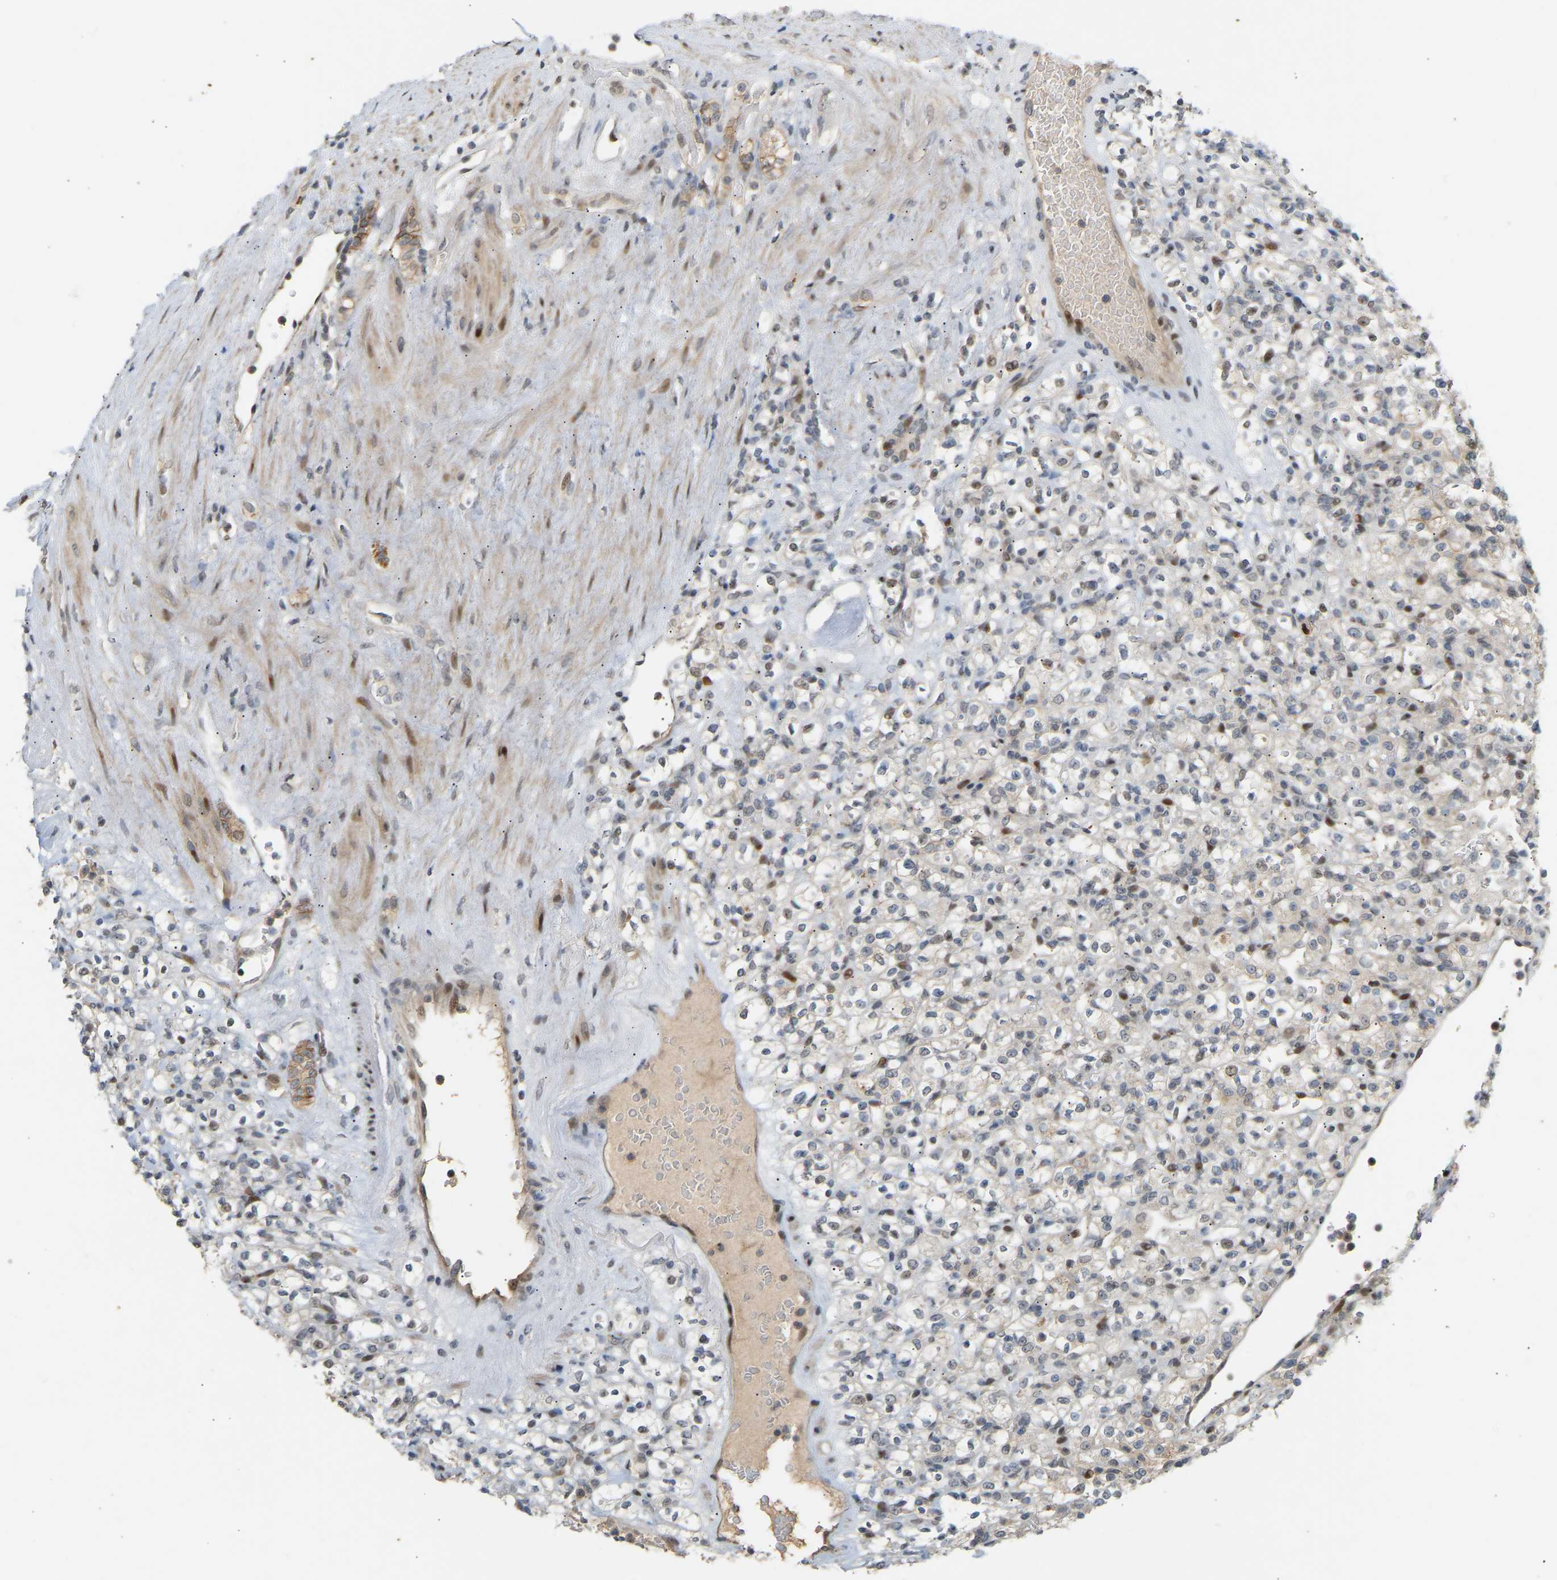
{"staining": {"intensity": "negative", "quantity": "none", "location": "none"}, "tissue": "renal cancer", "cell_type": "Tumor cells", "image_type": "cancer", "snomed": [{"axis": "morphology", "description": "Normal tissue, NOS"}, {"axis": "morphology", "description": "Adenocarcinoma, NOS"}, {"axis": "topography", "description": "Kidney"}], "caption": "The photomicrograph displays no staining of tumor cells in renal adenocarcinoma. Brightfield microscopy of immunohistochemistry stained with DAB (brown) and hematoxylin (blue), captured at high magnification.", "gene": "PTPN4", "patient": {"sex": "female", "age": 72}}